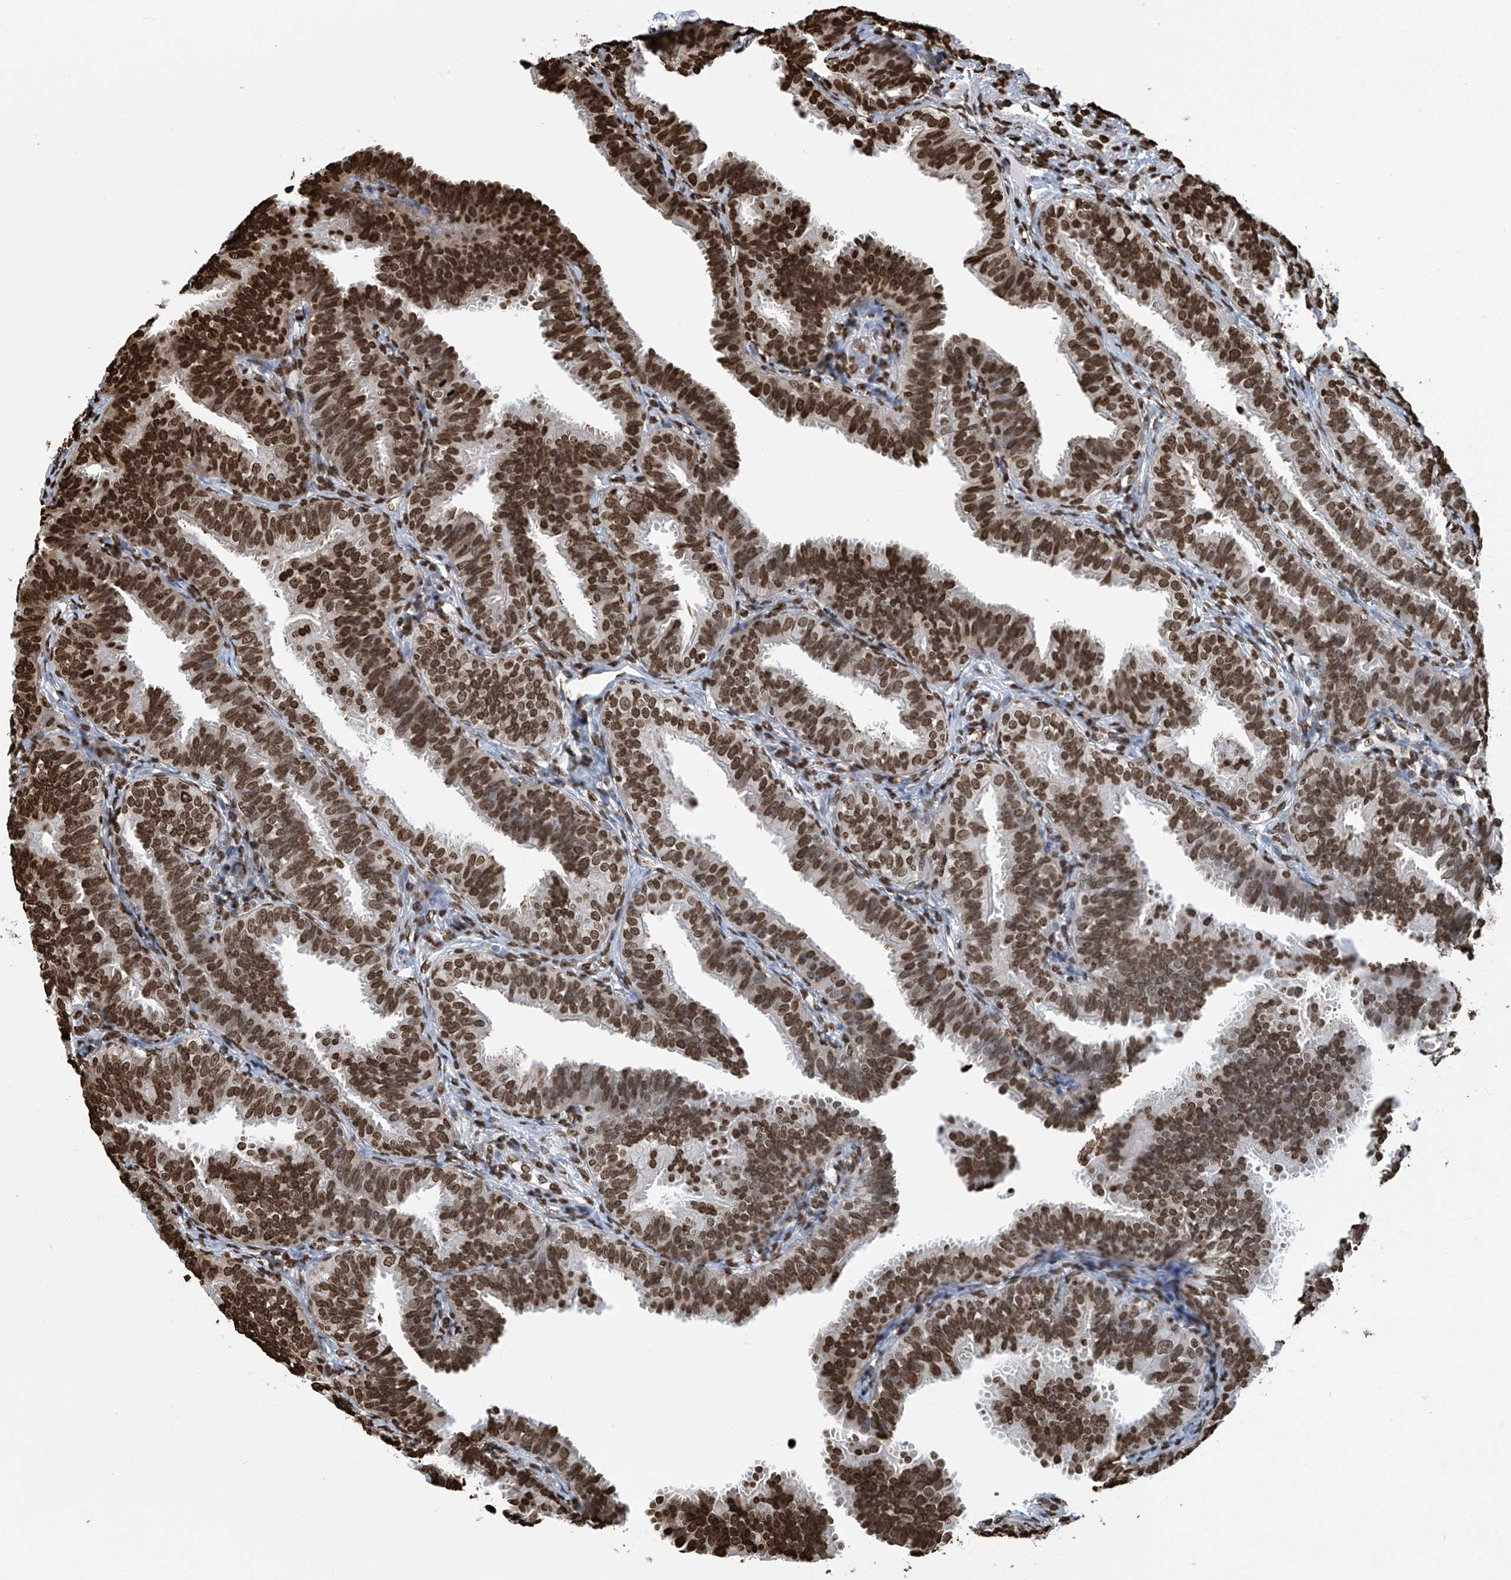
{"staining": {"intensity": "strong", "quantity": ">75%", "location": "nuclear"}, "tissue": "fallopian tube", "cell_type": "Glandular cells", "image_type": "normal", "snomed": [{"axis": "morphology", "description": "Normal tissue, NOS"}, {"axis": "topography", "description": "Fallopian tube"}], "caption": "Brown immunohistochemical staining in benign human fallopian tube exhibits strong nuclear staining in approximately >75% of glandular cells.", "gene": "DPPA2", "patient": {"sex": "female", "age": 35}}